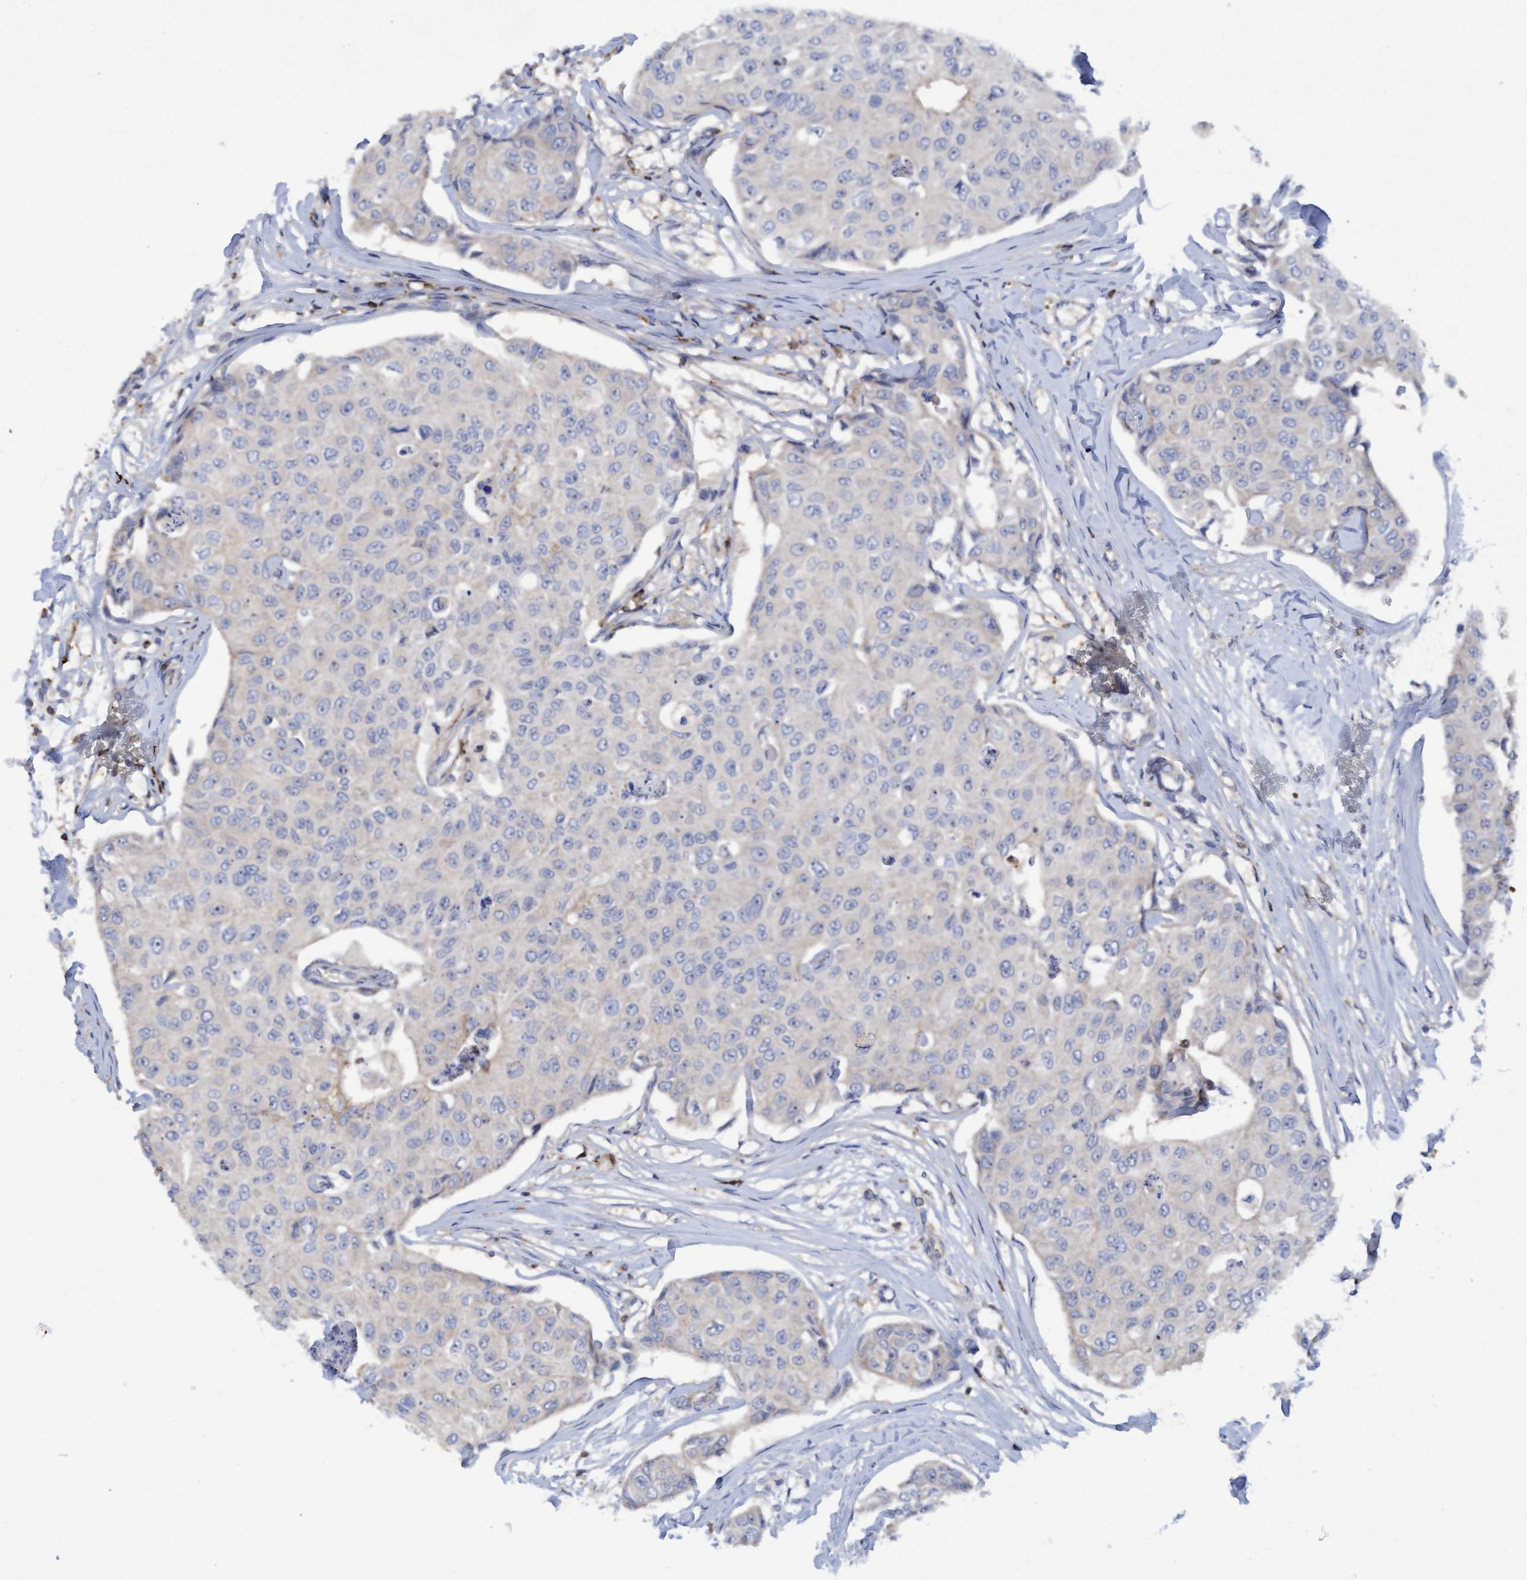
{"staining": {"intensity": "negative", "quantity": "none", "location": "none"}, "tissue": "breast cancer", "cell_type": "Tumor cells", "image_type": "cancer", "snomed": [{"axis": "morphology", "description": "Duct carcinoma"}, {"axis": "topography", "description": "Breast"}], "caption": "A micrograph of human breast cancer is negative for staining in tumor cells. (DAB immunohistochemistry visualized using brightfield microscopy, high magnification).", "gene": "FNBP1", "patient": {"sex": "female", "age": 80}}